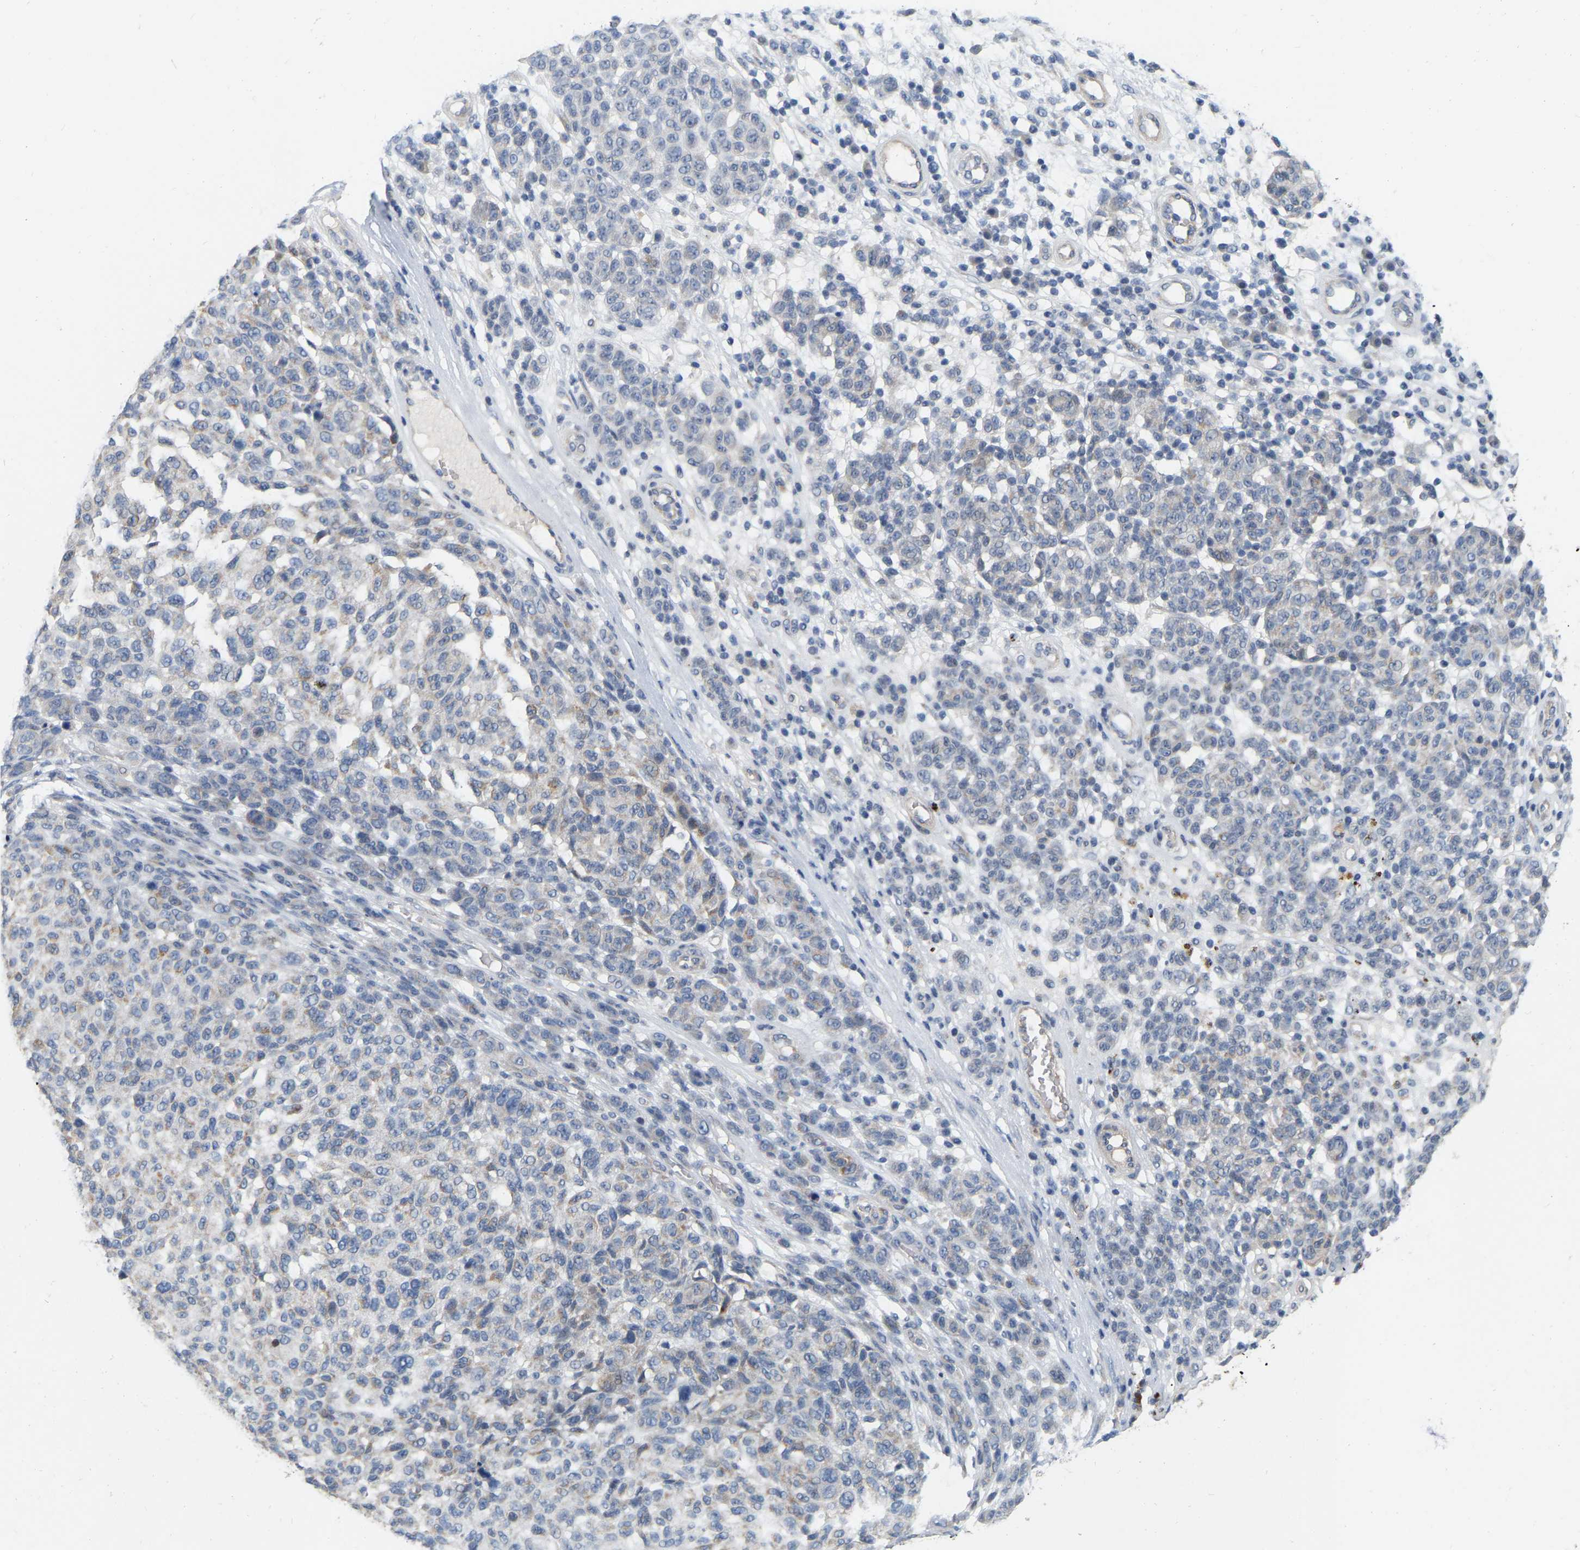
{"staining": {"intensity": "moderate", "quantity": "<25%", "location": "cytoplasmic/membranous"}, "tissue": "melanoma", "cell_type": "Tumor cells", "image_type": "cancer", "snomed": [{"axis": "morphology", "description": "Malignant melanoma, NOS"}, {"axis": "topography", "description": "Skin"}], "caption": "Malignant melanoma stained with IHC displays moderate cytoplasmic/membranous expression in approximately <25% of tumor cells.", "gene": "SSH1", "patient": {"sex": "male", "age": 59}}